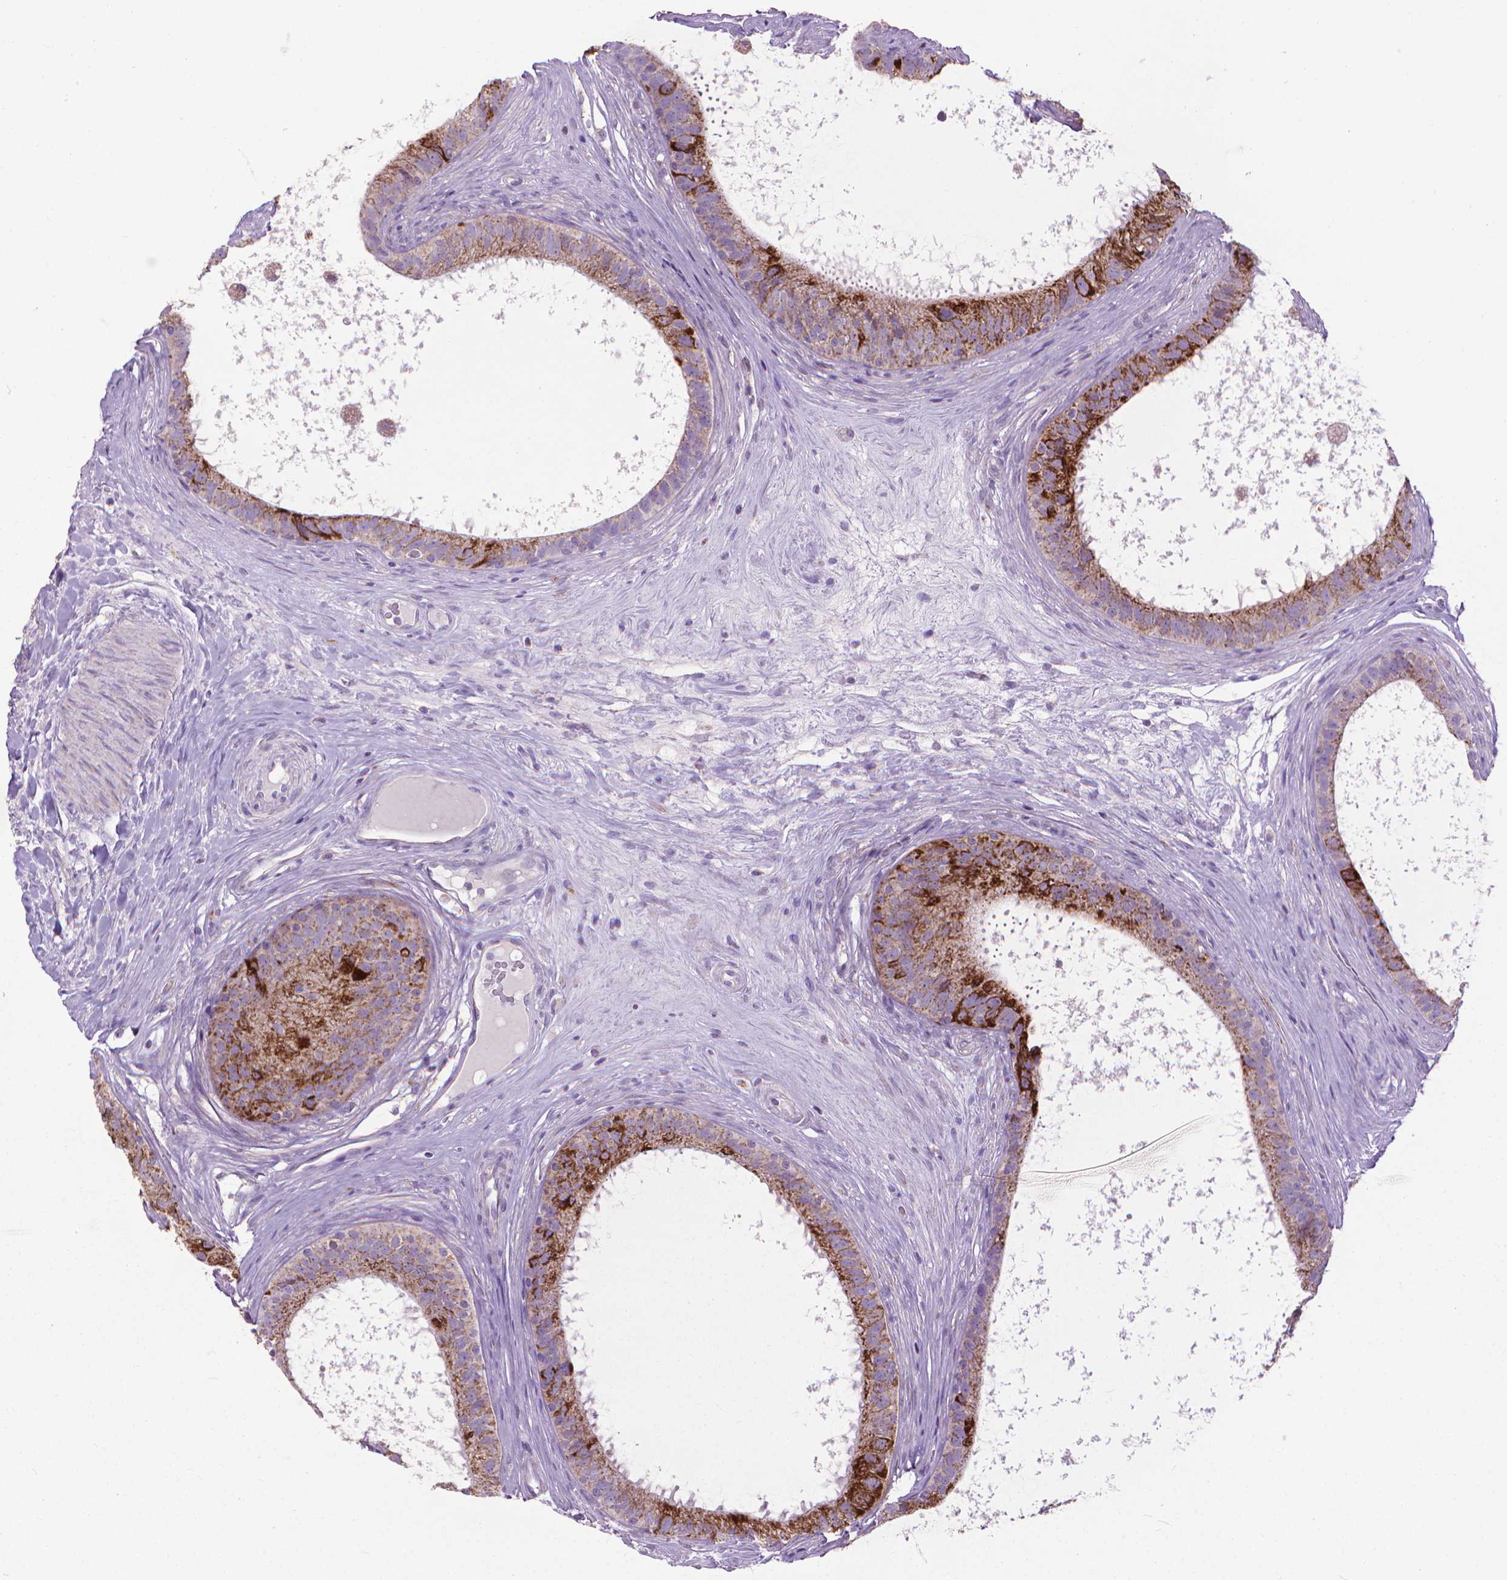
{"staining": {"intensity": "strong", "quantity": "25%-75%", "location": "cytoplasmic/membranous"}, "tissue": "epididymis", "cell_type": "Glandular cells", "image_type": "normal", "snomed": [{"axis": "morphology", "description": "Normal tissue, NOS"}, {"axis": "topography", "description": "Epididymis"}], "caption": "IHC (DAB) staining of unremarkable human epididymis exhibits strong cytoplasmic/membranous protein positivity in about 25%-75% of glandular cells.", "gene": "VDAC1", "patient": {"sex": "male", "age": 59}}